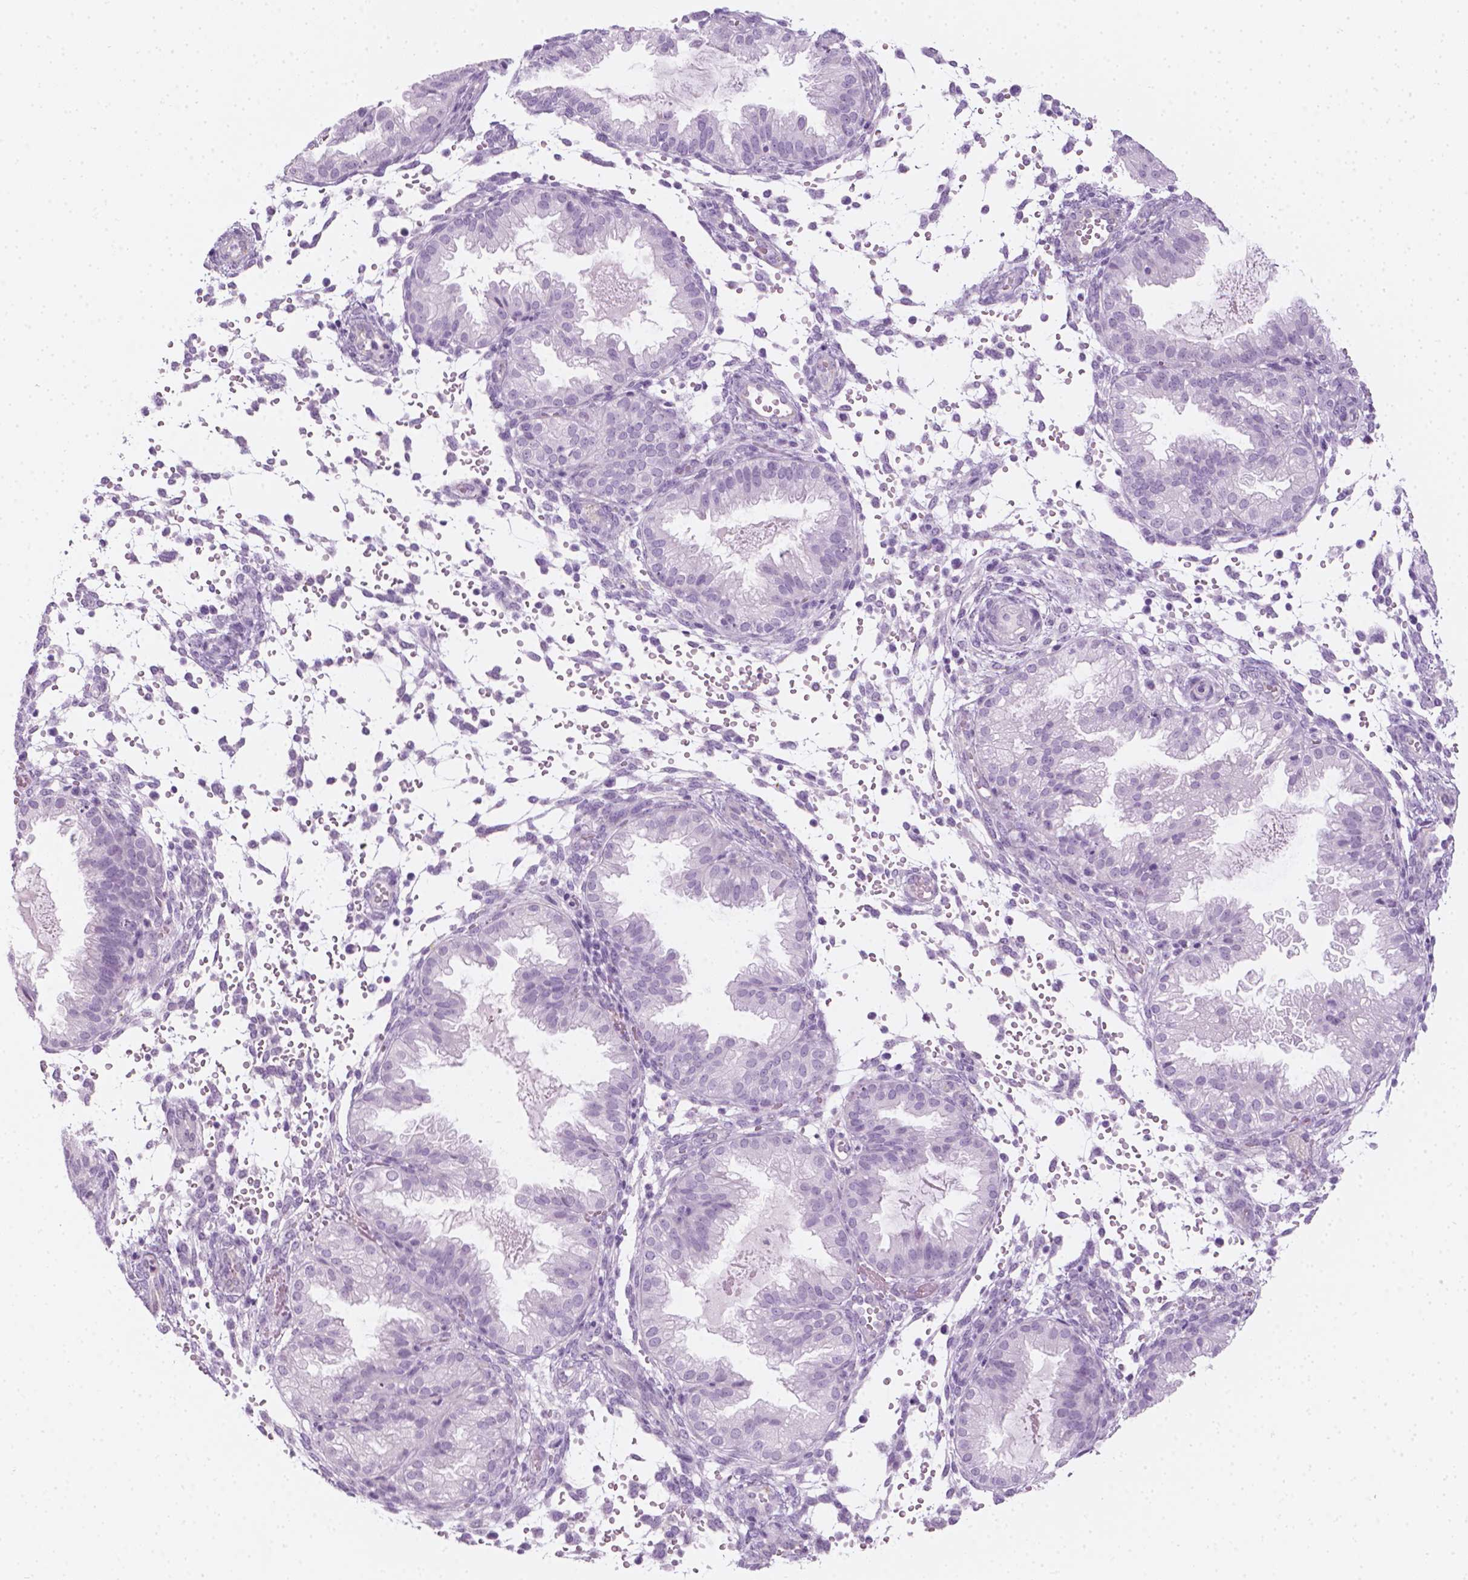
{"staining": {"intensity": "negative", "quantity": "none", "location": "none"}, "tissue": "endometrium", "cell_type": "Cells in endometrial stroma", "image_type": "normal", "snomed": [{"axis": "morphology", "description": "Normal tissue, NOS"}, {"axis": "topography", "description": "Endometrium"}], "caption": "The immunohistochemistry histopathology image has no significant positivity in cells in endometrial stroma of endometrium. (DAB (3,3'-diaminobenzidine) IHC with hematoxylin counter stain).", "gene": "SCG3", "patient": {"sex": "female", "age": 33}}